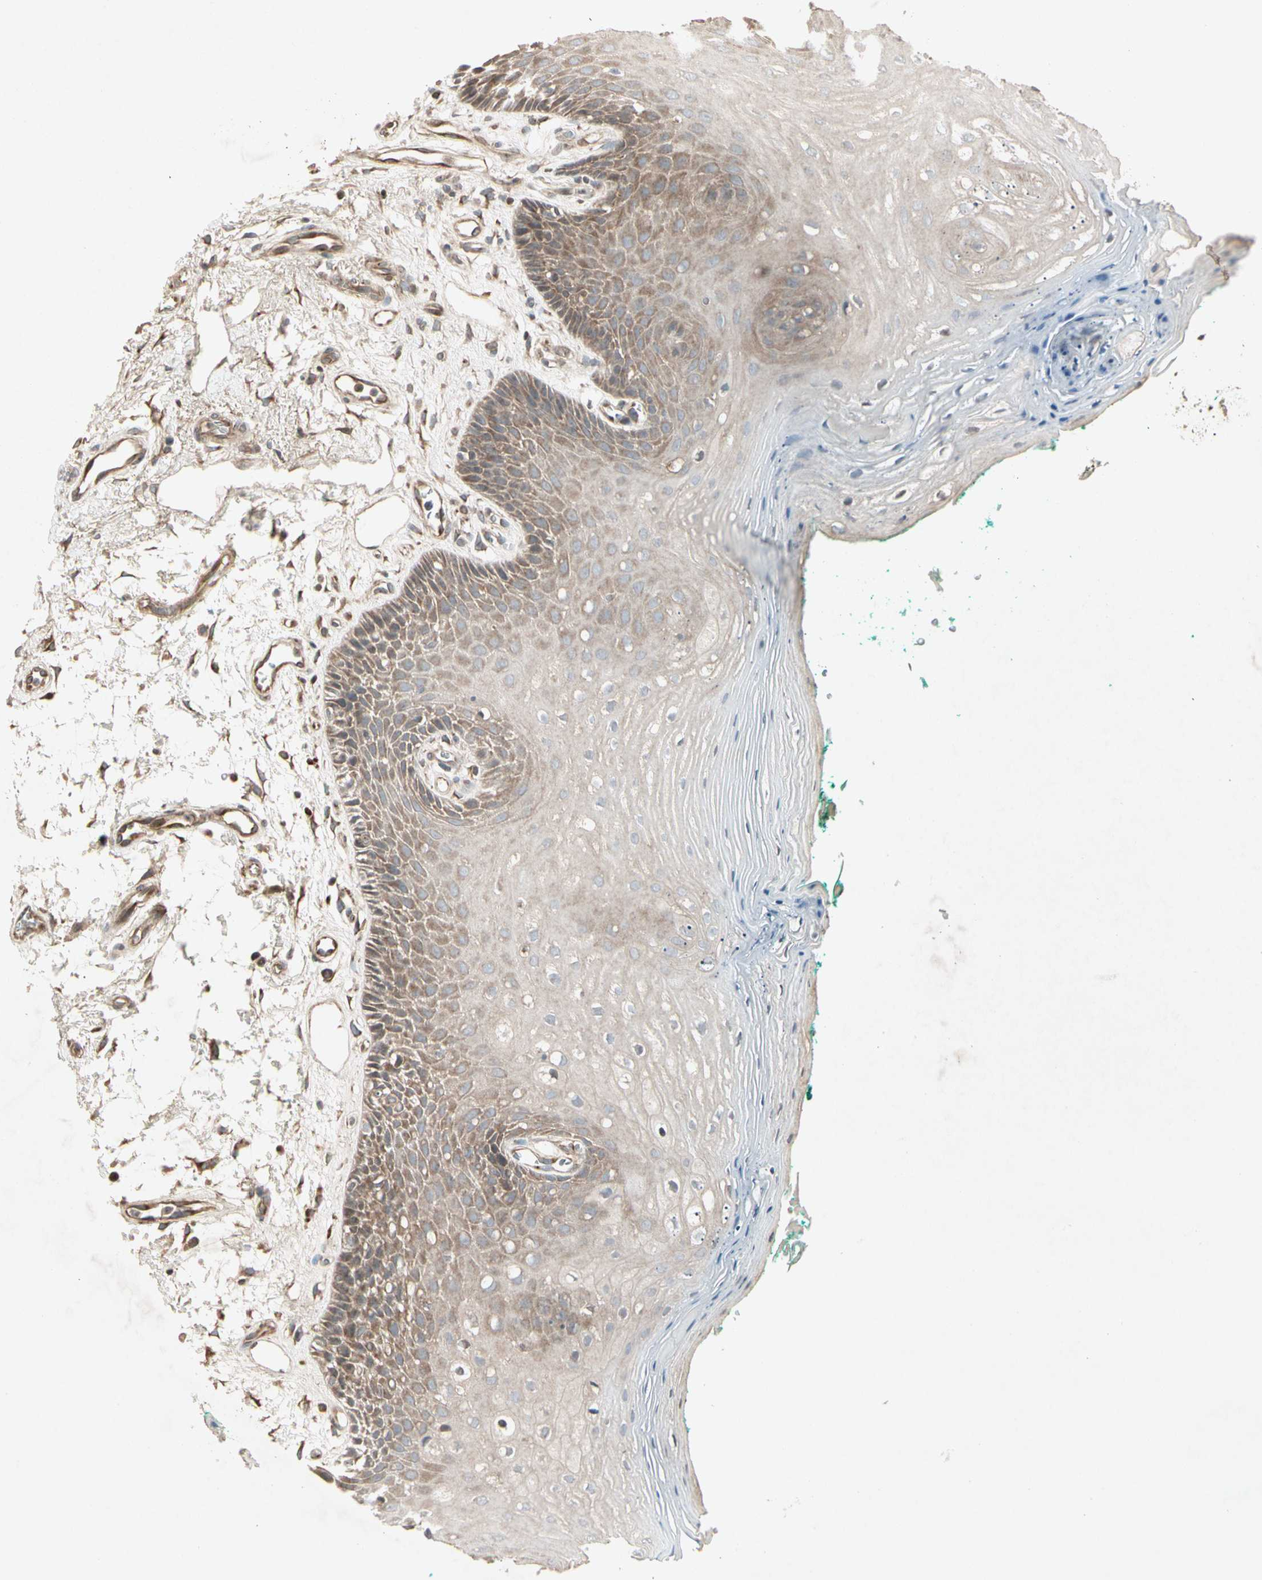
{"staining": {"intensity": "weak", "quantity": ">75%", "location": "cytoplasmic/membranous"}, "tissue": "oral mucosa", "cell_type": "Squamous epithelial cells", "image_type": "normal", "snomed": [{"axis": "morphology", "description": "Normal tissue, NOS"}, {"axis": "topography", "description": "Skeletal muscle"}, {"axis": "topography", "description": "Oral tissue"}, {"axis": "topography", "description": "Peripheral nerve tissue"}], "caption": "Weak cytoplasmic/membranous protein expression is appreciated in about >75% of squamous epithelial cells in oral mucosa. (Brightfield microscopy of DAB IHC at high magnification).", "gene": "TEK", "patient": {"sex": "female", "age": 84}}